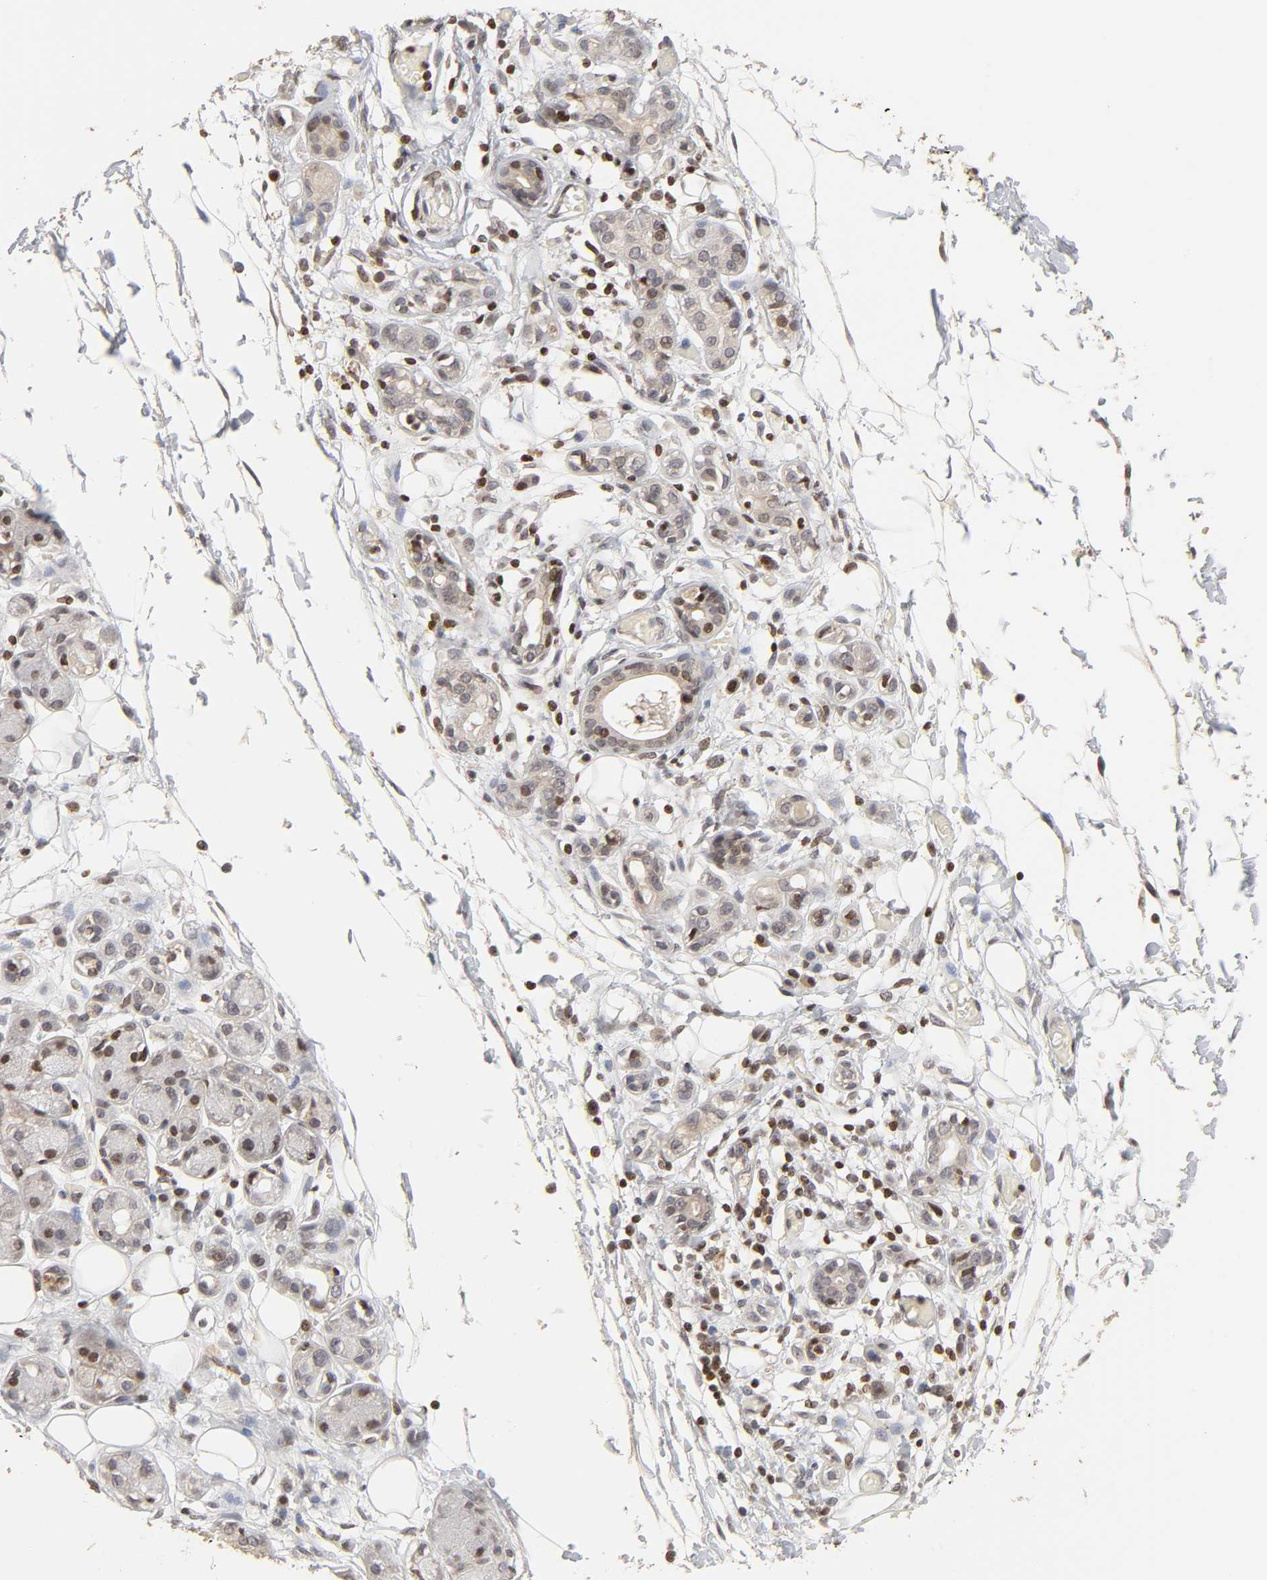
{"staining": {"intensity": "moderate", "quantity": ">75%", "location": "nuclear"}, "tissue": "adipose tissue", "cell_type": "Adipocytes", "image_type": "normal", "snomed": [{"axis": "morphology", "description": "Normal tissue, NOS"}, {"axis": "morphology", "description": "Inflammation, NOS"}, {"axis": "topography", "description": "Vascular tissue"}, {"axis": "topography", "description": "Salivary gland"}], "caption": "A brown stain labels moderate nuclear staining of a protein in adipocytes of unremarkable human adipose tissue. The staining is performed using DAB (3,3'-diaminobenzidine) brown chromogen to label protein expression. The nuclei are counter-stained blue using hematoxylin.", "gene": "ZNF473", "patient": {"sex": "female", "age": 75}}